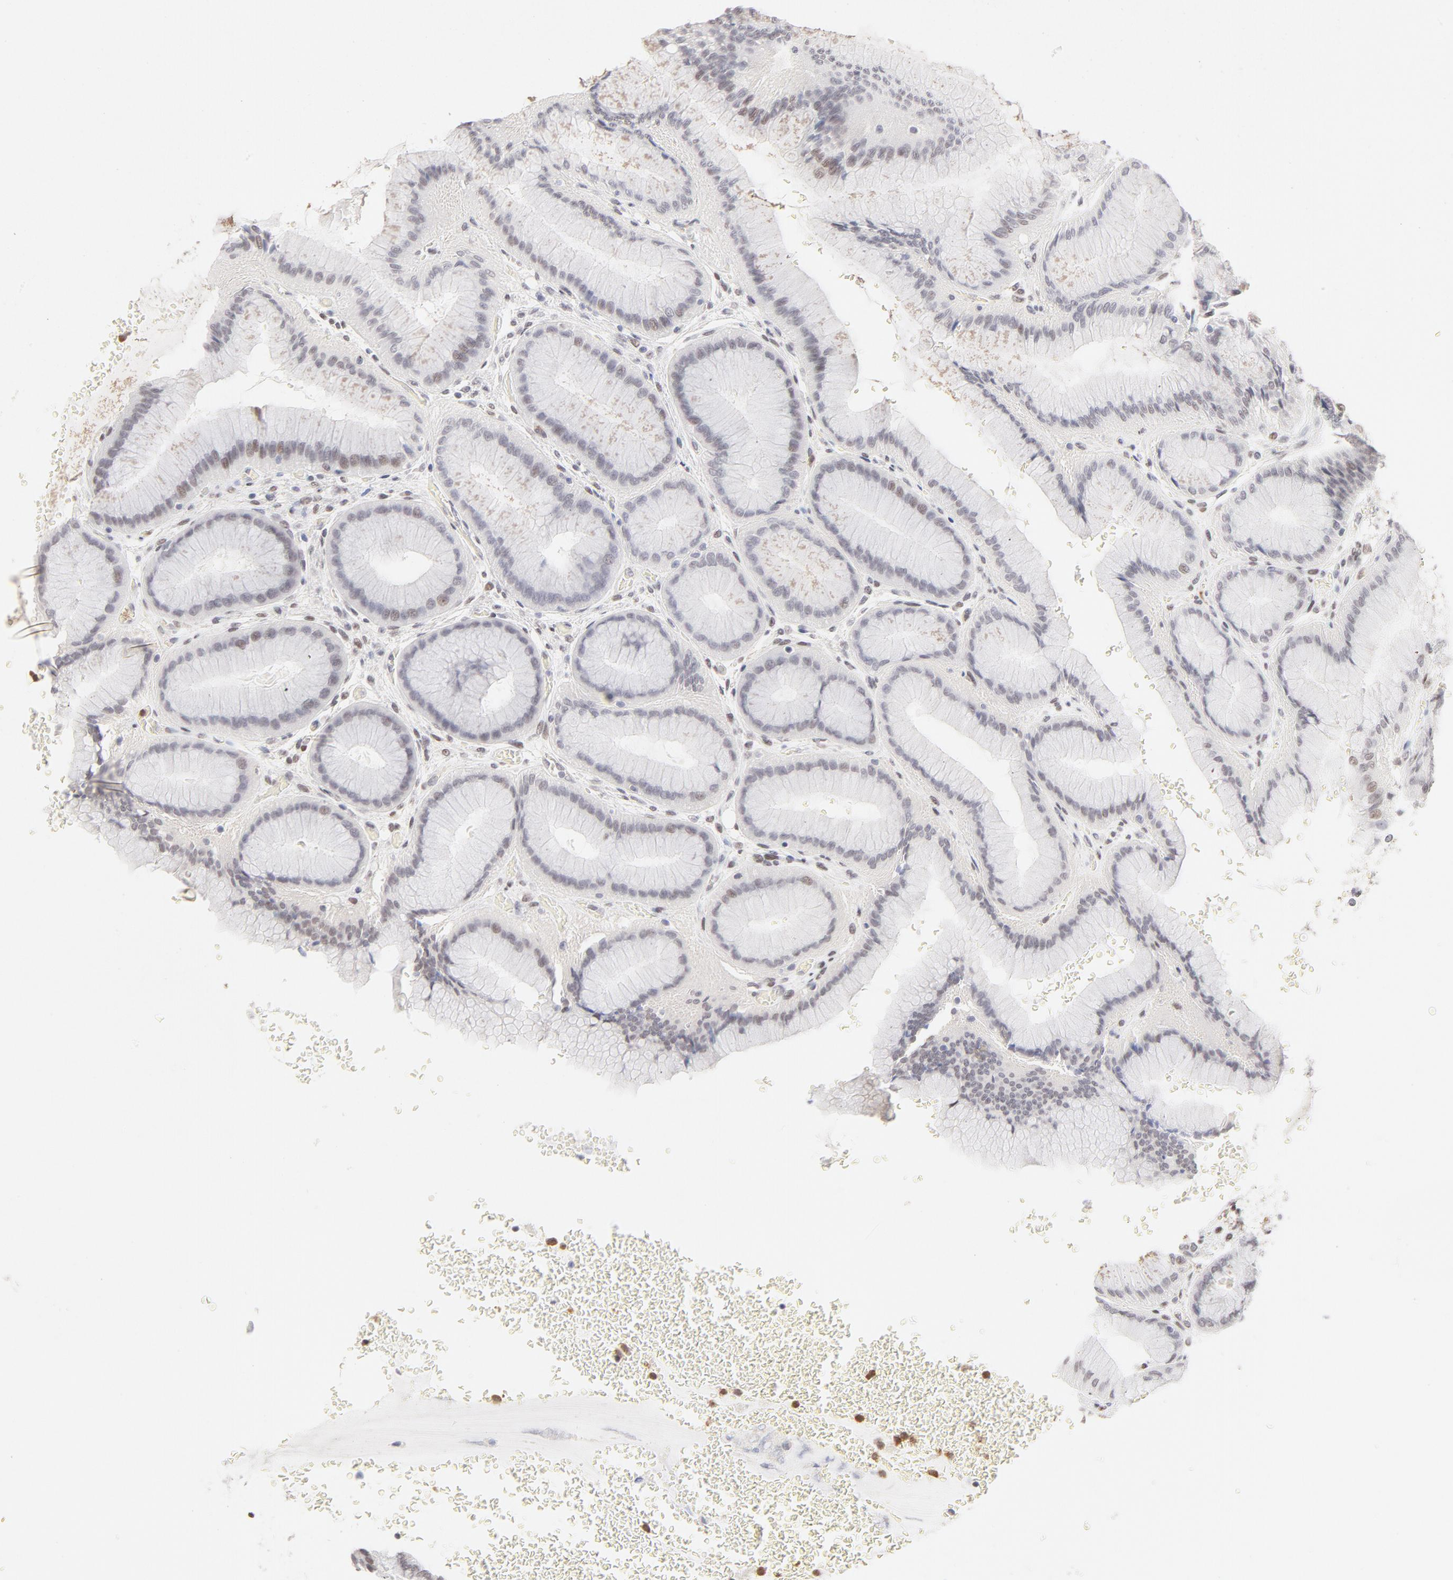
{"staining": {"intensity": "moderate", "quantity": "<25%", "location": "nuclear"}, "tissue": "stomach", "cell_type": "Glandular cells", "image_type": "normal", "snomed": [{"axis": "morphology", "description": "Normal tissue, NOS"}, {"axis": "morphology", "description": "Adenocarcinoma, NOS"}, {"axis": "topography", "description": "Stomach"}, {"axis": "topography", "description": "Stomach, lower"}], "caption": "IHC of unremarkable human stomach exhibits low levels of moderate nuclear staining in about <25% of glandular cells.", "gene": "PBX1", "patient": {"sex": "female", "age": 65}}